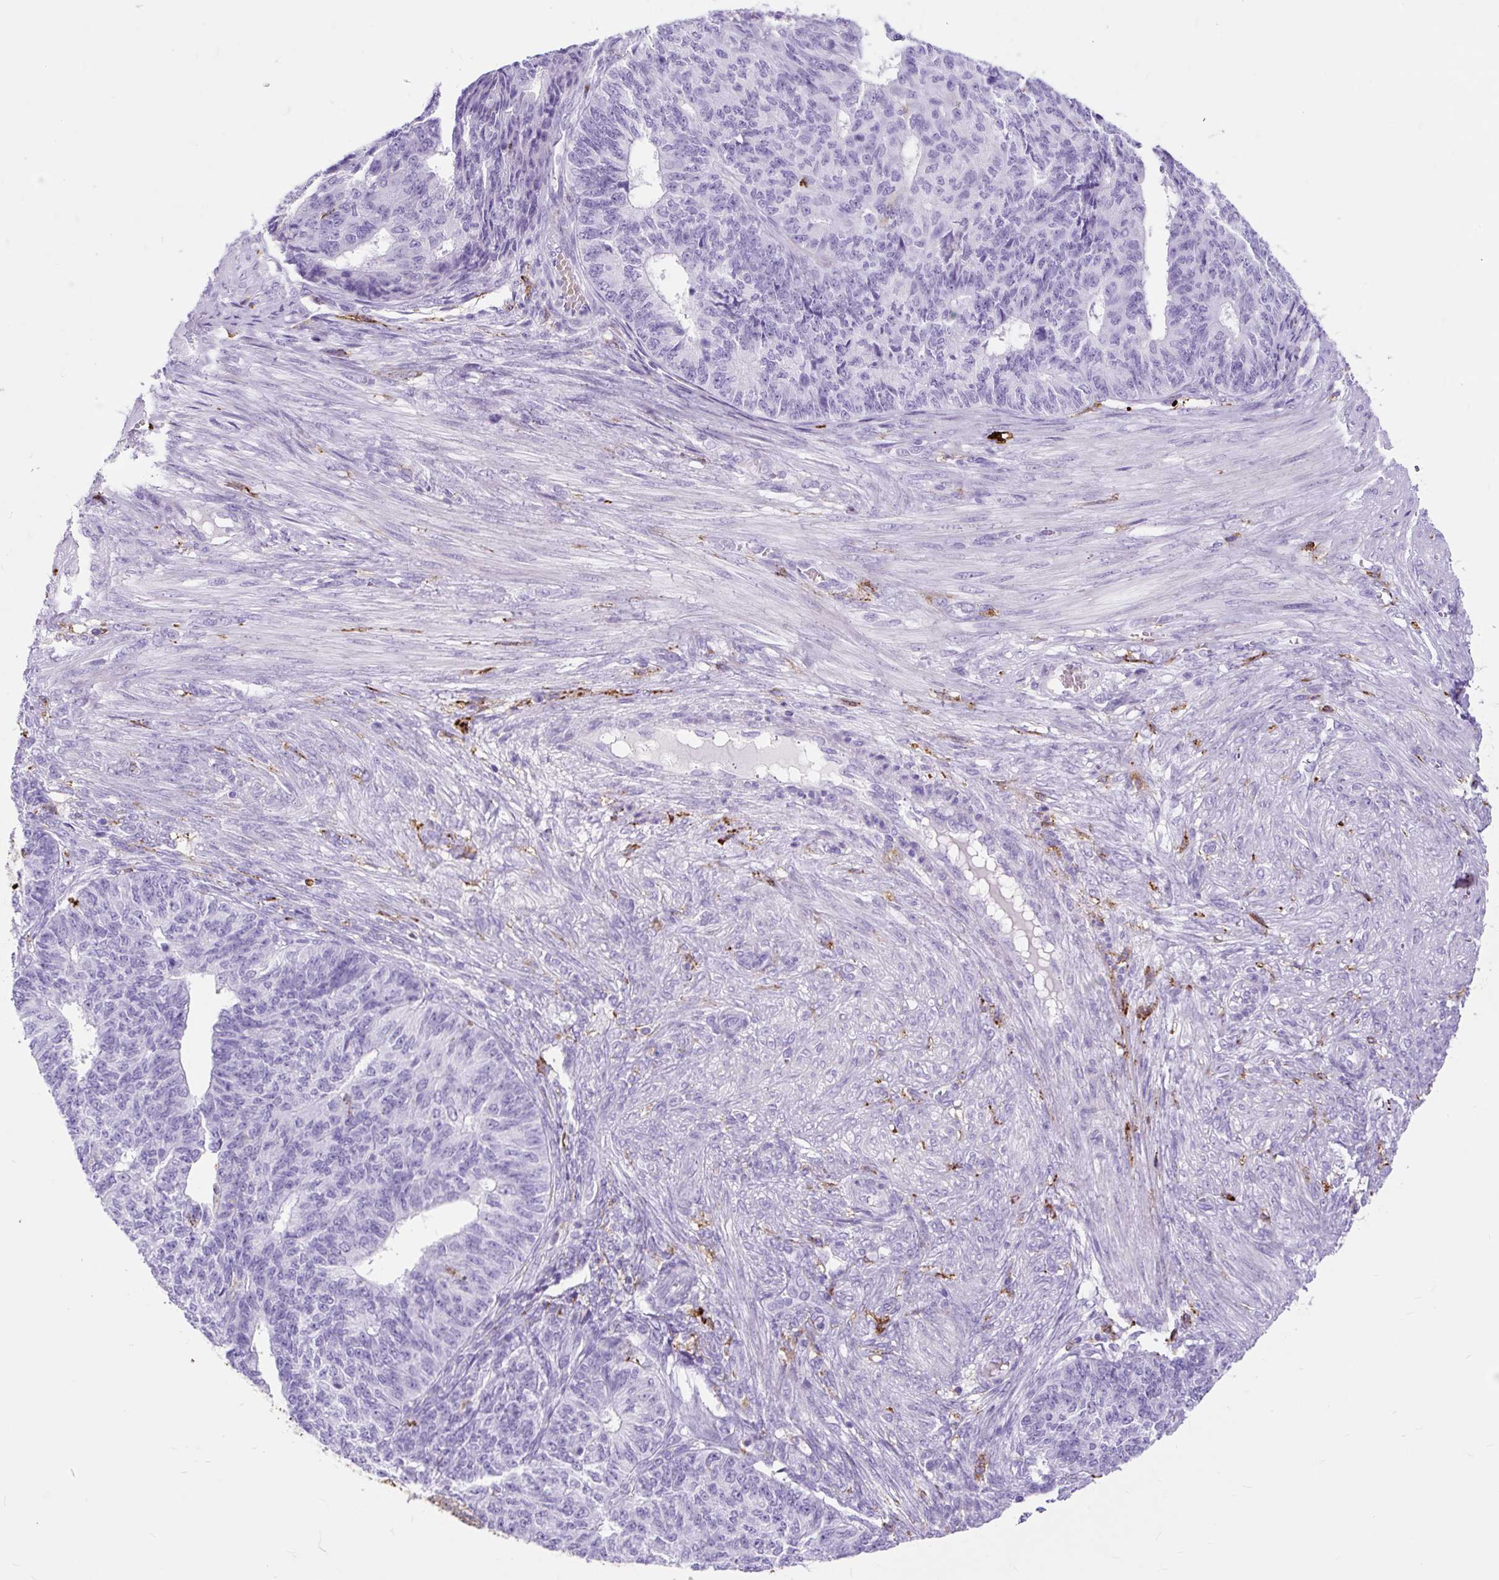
{"staining": {"intensity": "negative", "quantity": "none", "location": "none"}, "tissue": "endometrial cancer", "cell_type": "Tumor cells", "image_type": "cancer", "snomed": [{"axis": "morphology", "description": "Adenocarcinoma, NOS"}, {"axis": "topography", "description": "Endometrium"}], "caption": "DAB (3,3'-diaminobenzidine) immunohistochemical staining of adenocarcinoma (endometrial) displays no significant positivity in tumor cells.", "gene": "HLA-DRA", "patient": {"sex": "female", "age": 32}}